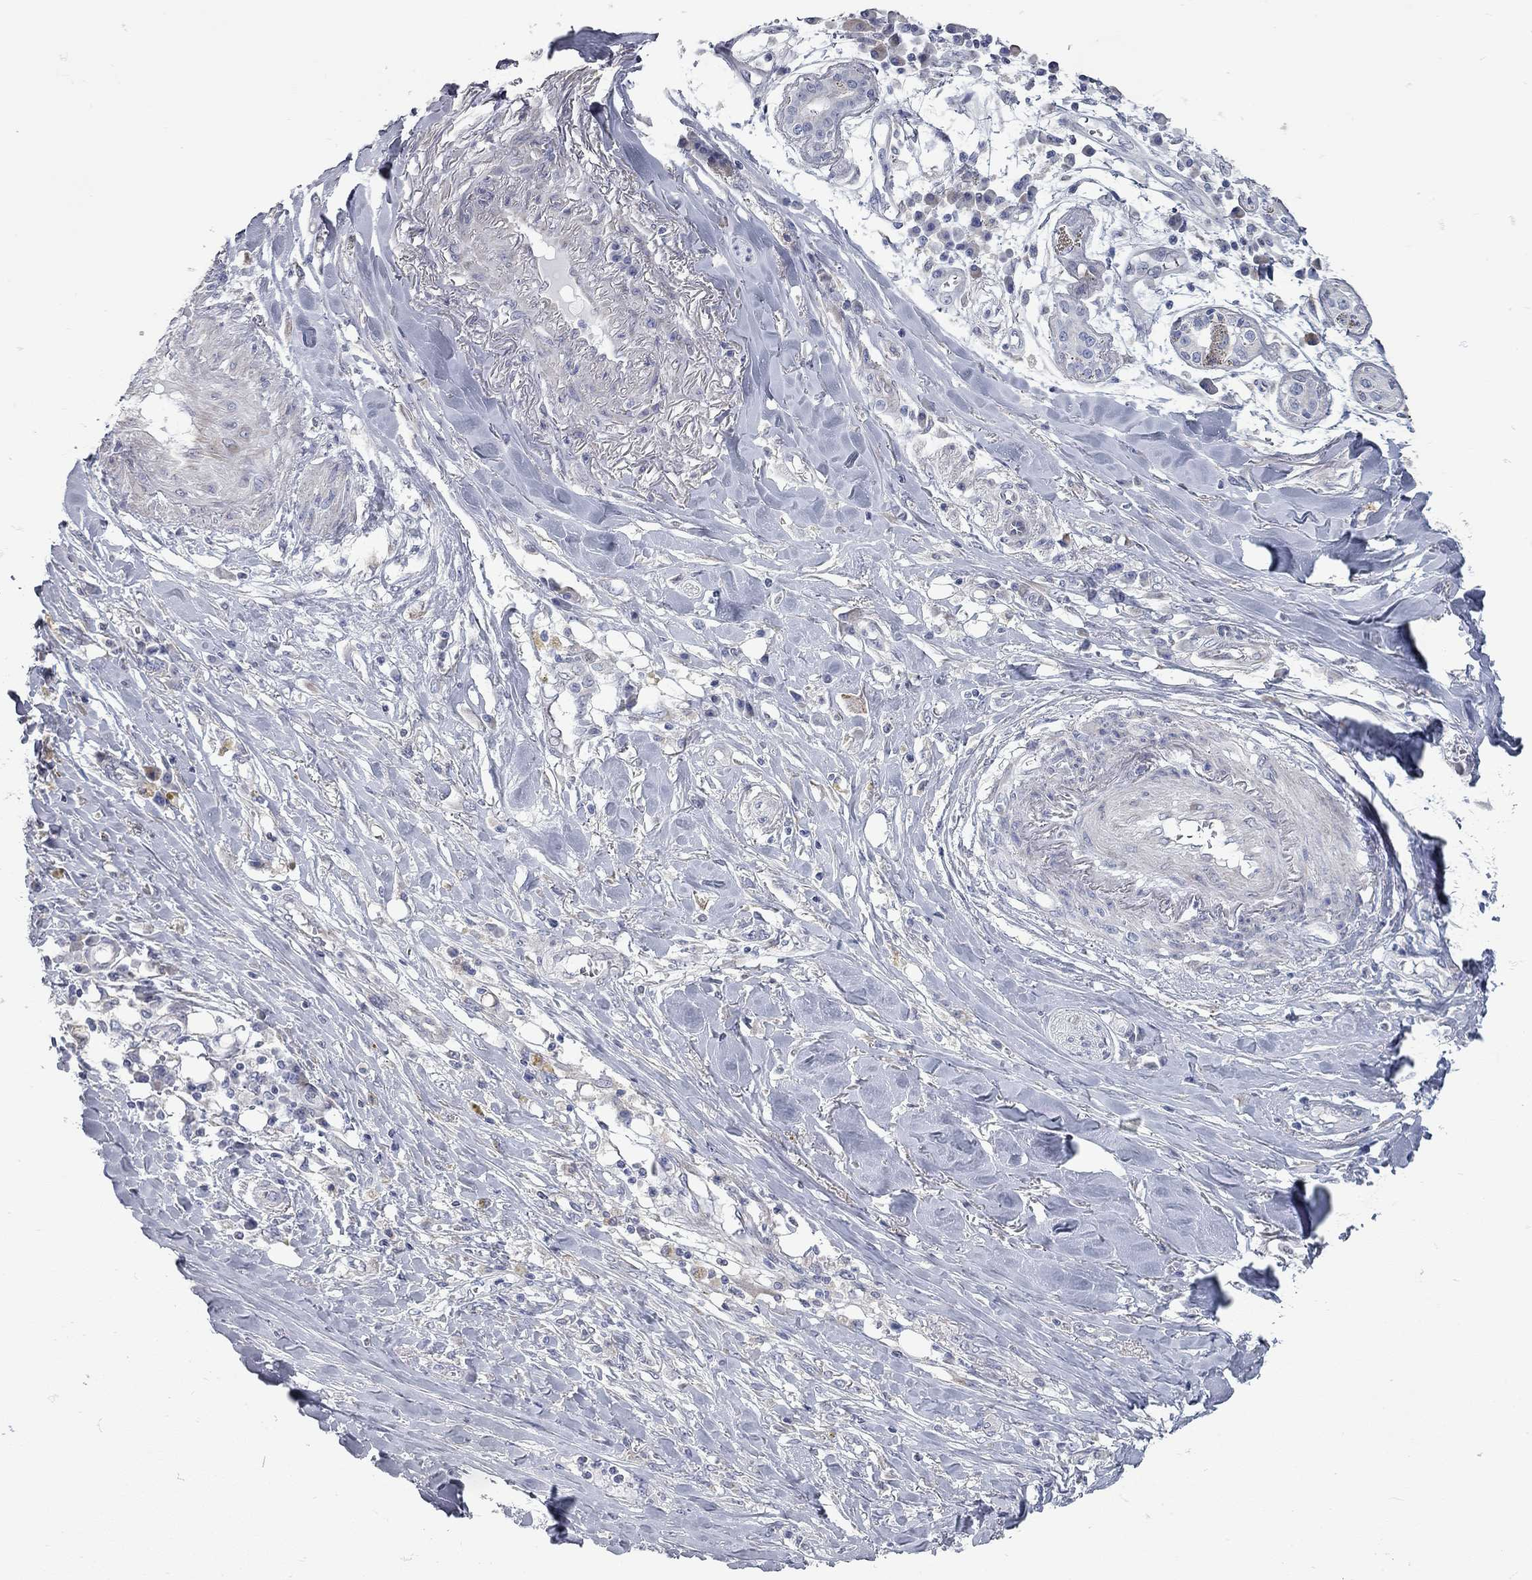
{"staining": {"intensity": "negative", "quantity": "none", "location": "none"}, "tissue": "skin cancer", "cell_type": "Tumor cells", "image_type": "cancer", "snomed": [{"axis": "morphology", "description": "Squamous cell carcinoma, NOS"}, {"axis": "topography", "description": "Skin"}], "caption": "Tumor cells show no significant staining in squamous cell carcinoma (skin). (DAB (3,3'-diaminobenzidine) immunohistochemistry (IHC), high magnification).", "gene": "XAGE2", "patient": {"sex": "male", "age": 82}}